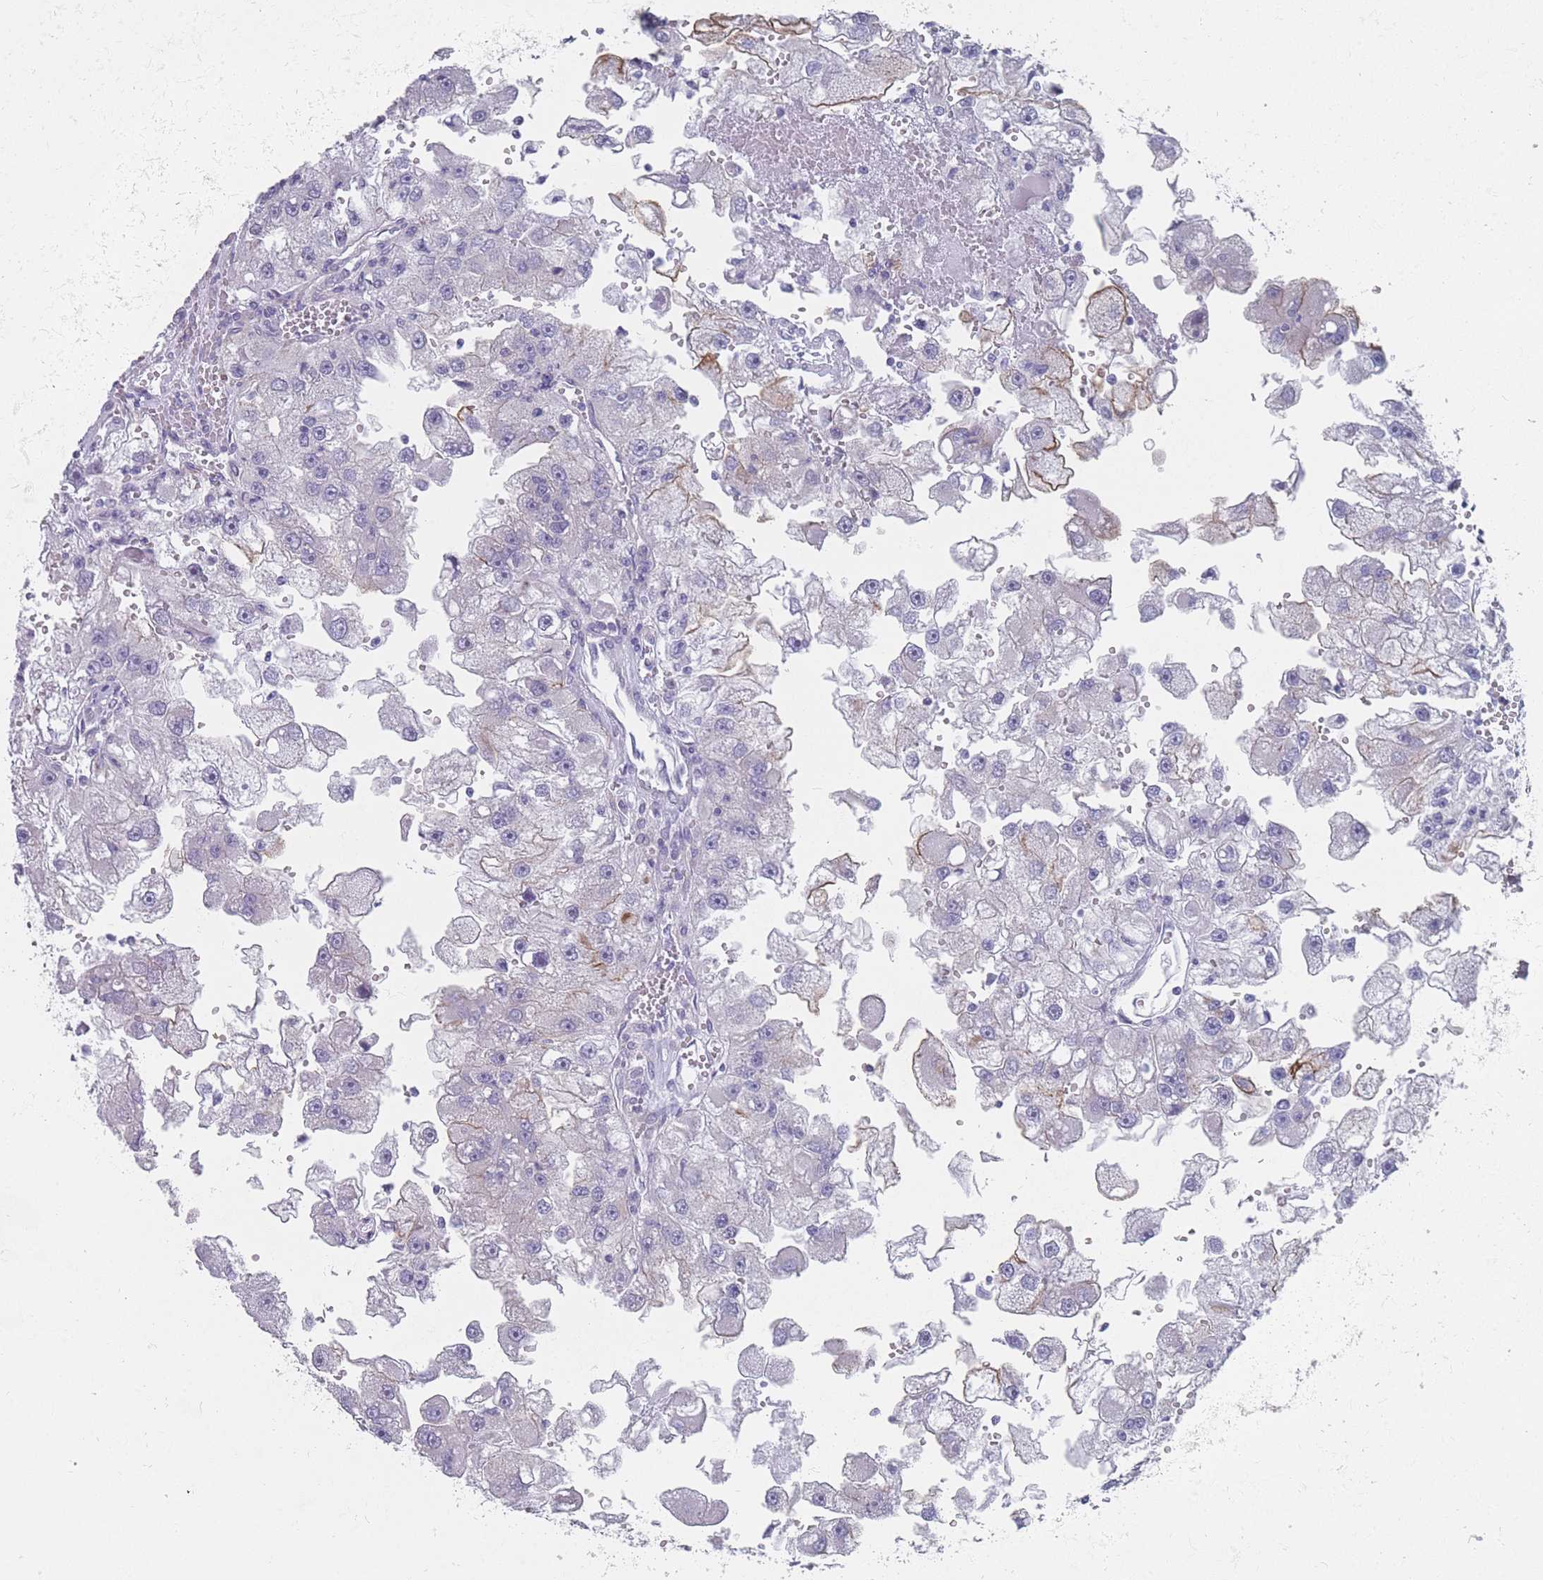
{"staining": {"intensity": "negative", "quantity": "none", "location": "none"}, "tissue": "renal cancer", "cell_type": "Tumor cells", "image_type": "cancer", "snomed": [{"axis": "morphology", "description": "Adenocarcinoma, NOS"}, {"axis": "topography", "description": "Kidney"}], "caption": "Protein analysis of renal cancer exhibits no significant expression in tumor cells.", "gene": "PIGU", "patient": {"sex": "male", "age": 63}}